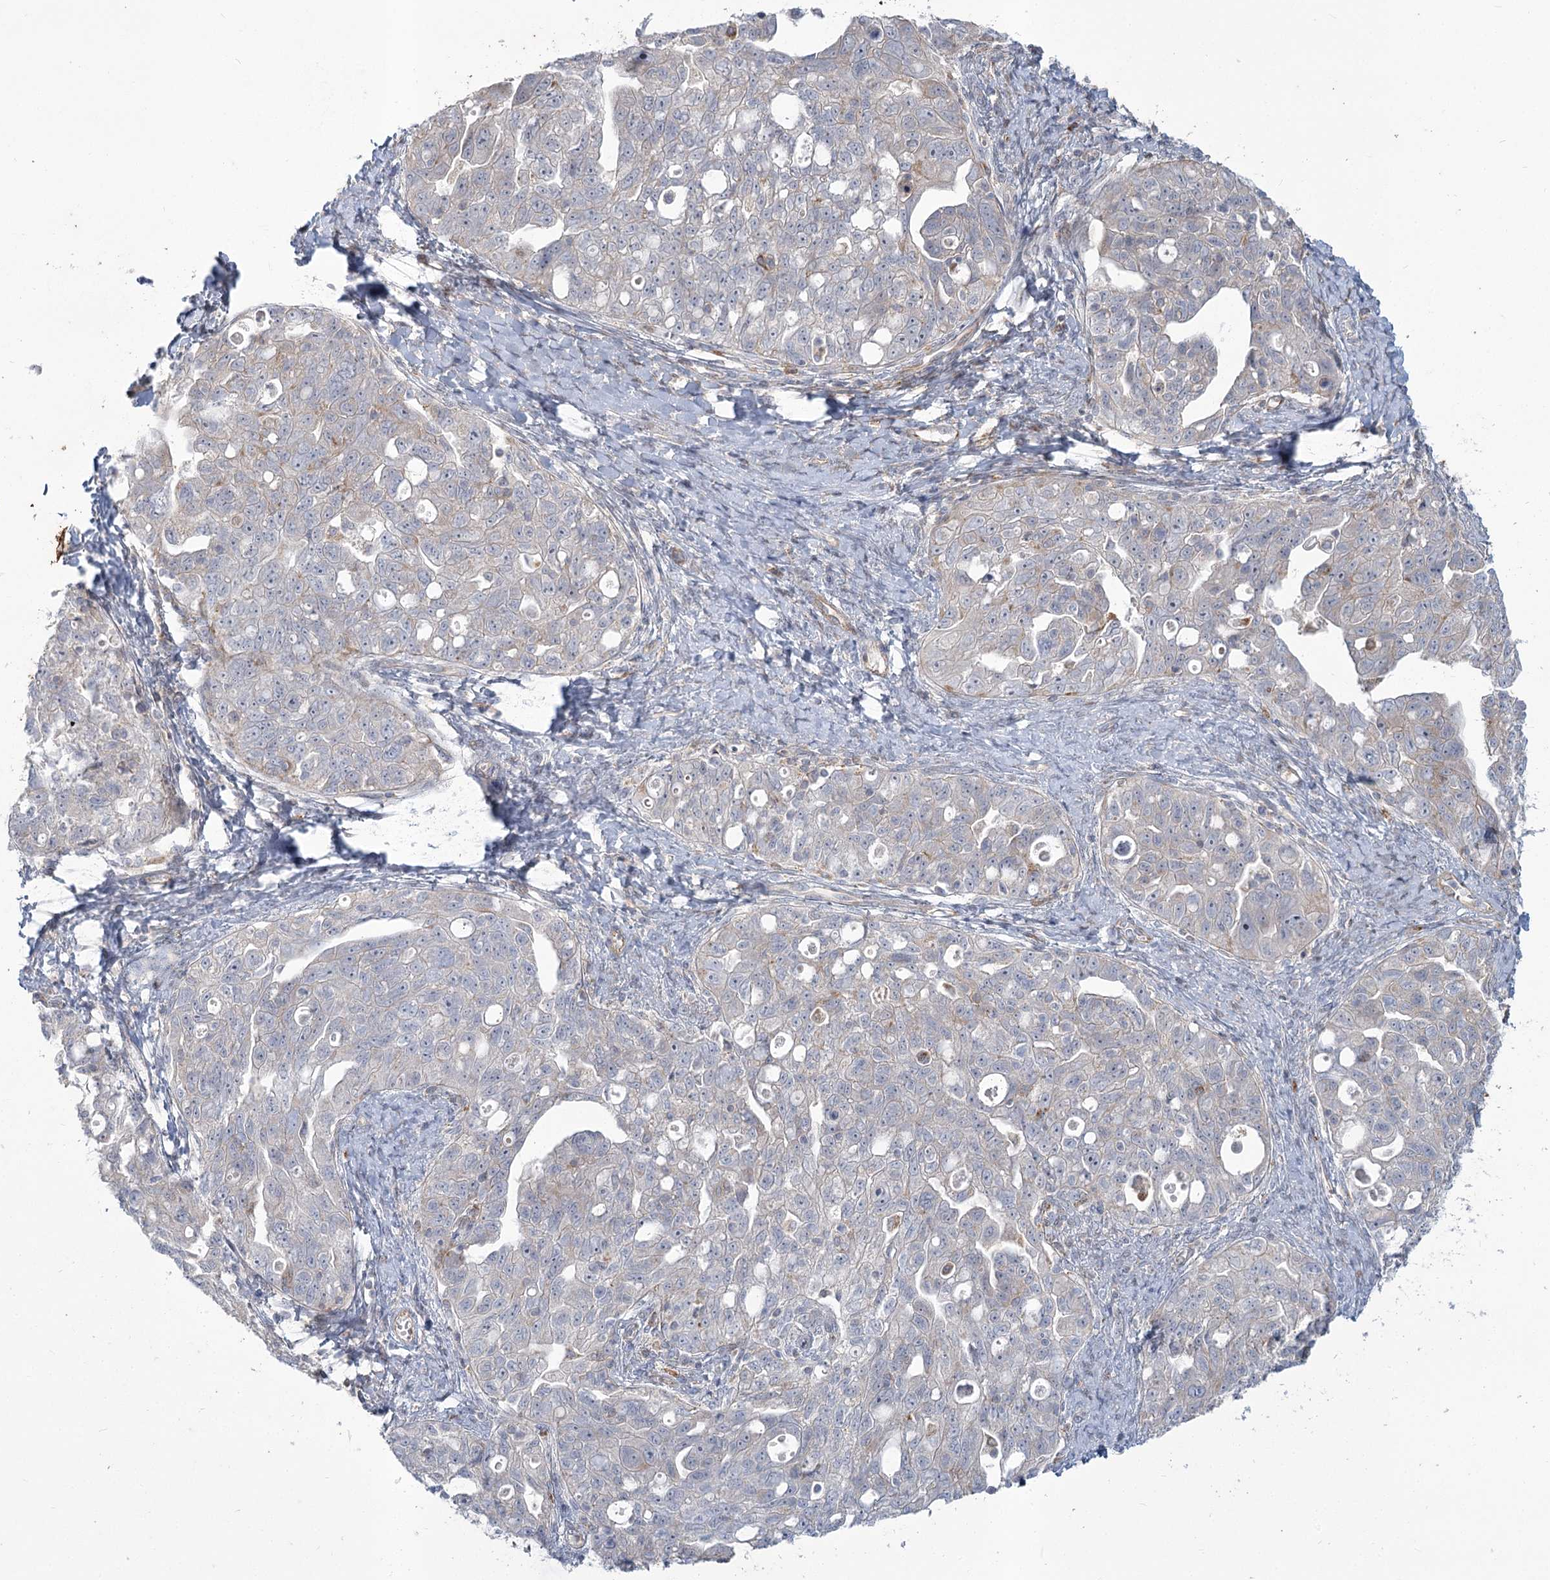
{"staining": {"intensity": "moderate", "quantity": "<25%", "location": "cytoplasmic/membranous"}, "tissue": "ovarian cancer", "cell_type": "Tumor cells", "image_type": "cancer", "snomed": [{"axis": "morphology", "description": "Carcinoma, NOS"}, {"axis": "morphology", "description": "Cystadenocarcinoma, serous, NOS"}, {"axis": "topography", "description": "Ovary"}], "caption": "Ovarian carcinoma tissue demonstrates moderate cytoplasmic/membranous positivity in approximately <25% of tumor cells The protein of interest is shown in brown color, while the nuclei are stained blue.", "gene": "MTG1", "patient": {"sex": "female", "age": 69}}